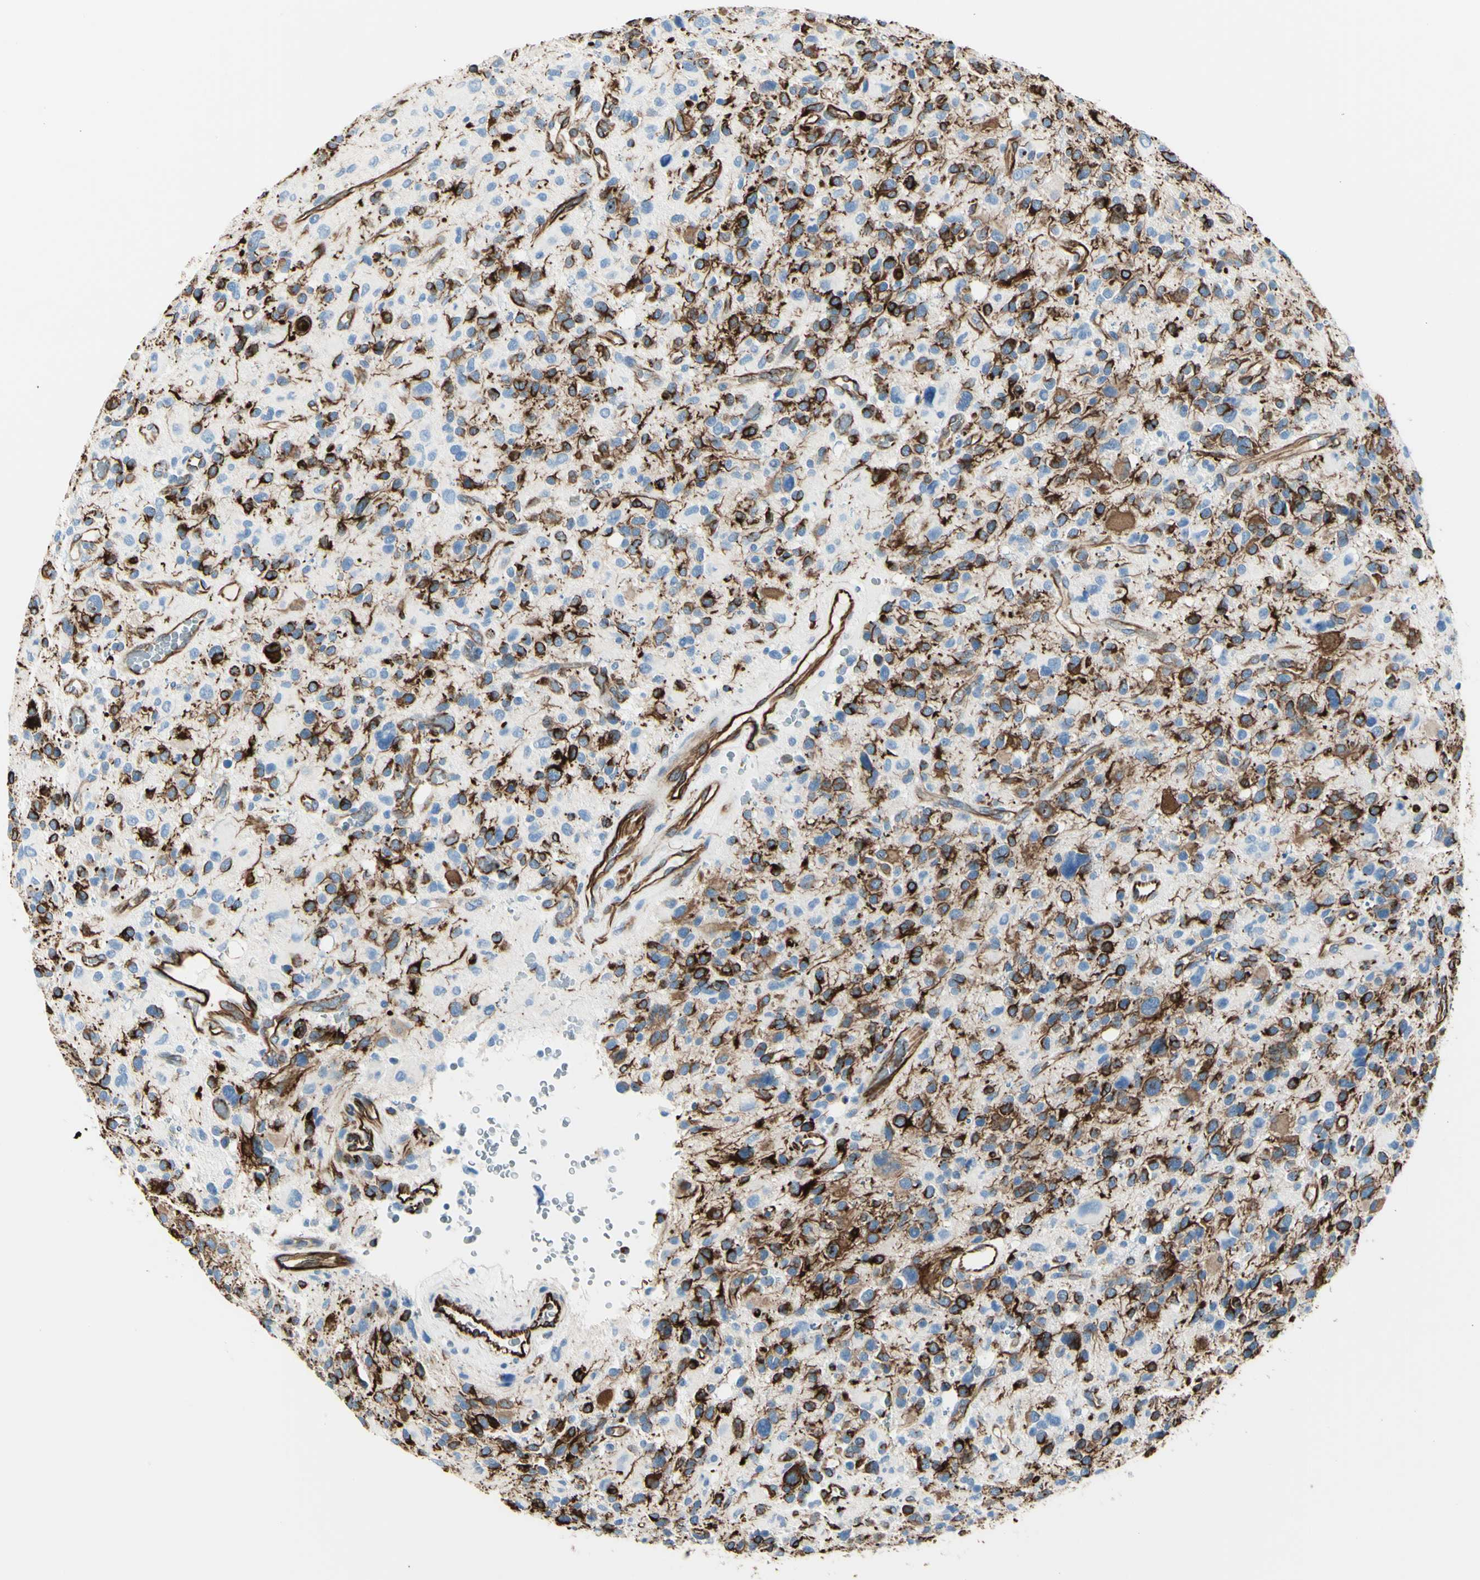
{"staining": {"intensity": "strong", "quantity": "<25%", "location": "cytoplasmic/membranous"}, "tissue": "glioma", "cell_type": "Tumor cells", "image_type": "cancer", "snomed": [{"axis": "morphology", "description": "Glioma, malignant, High grade"}, {"axis": "topography", "description": "Brain"}], "caption": "Glioma stained with a brown dye displays strong cytoplasmic/membranous positive expression in about <25% of tumor cells.", "gene": "PTH2R", "patient": {"sex": "male", "age": 48}}